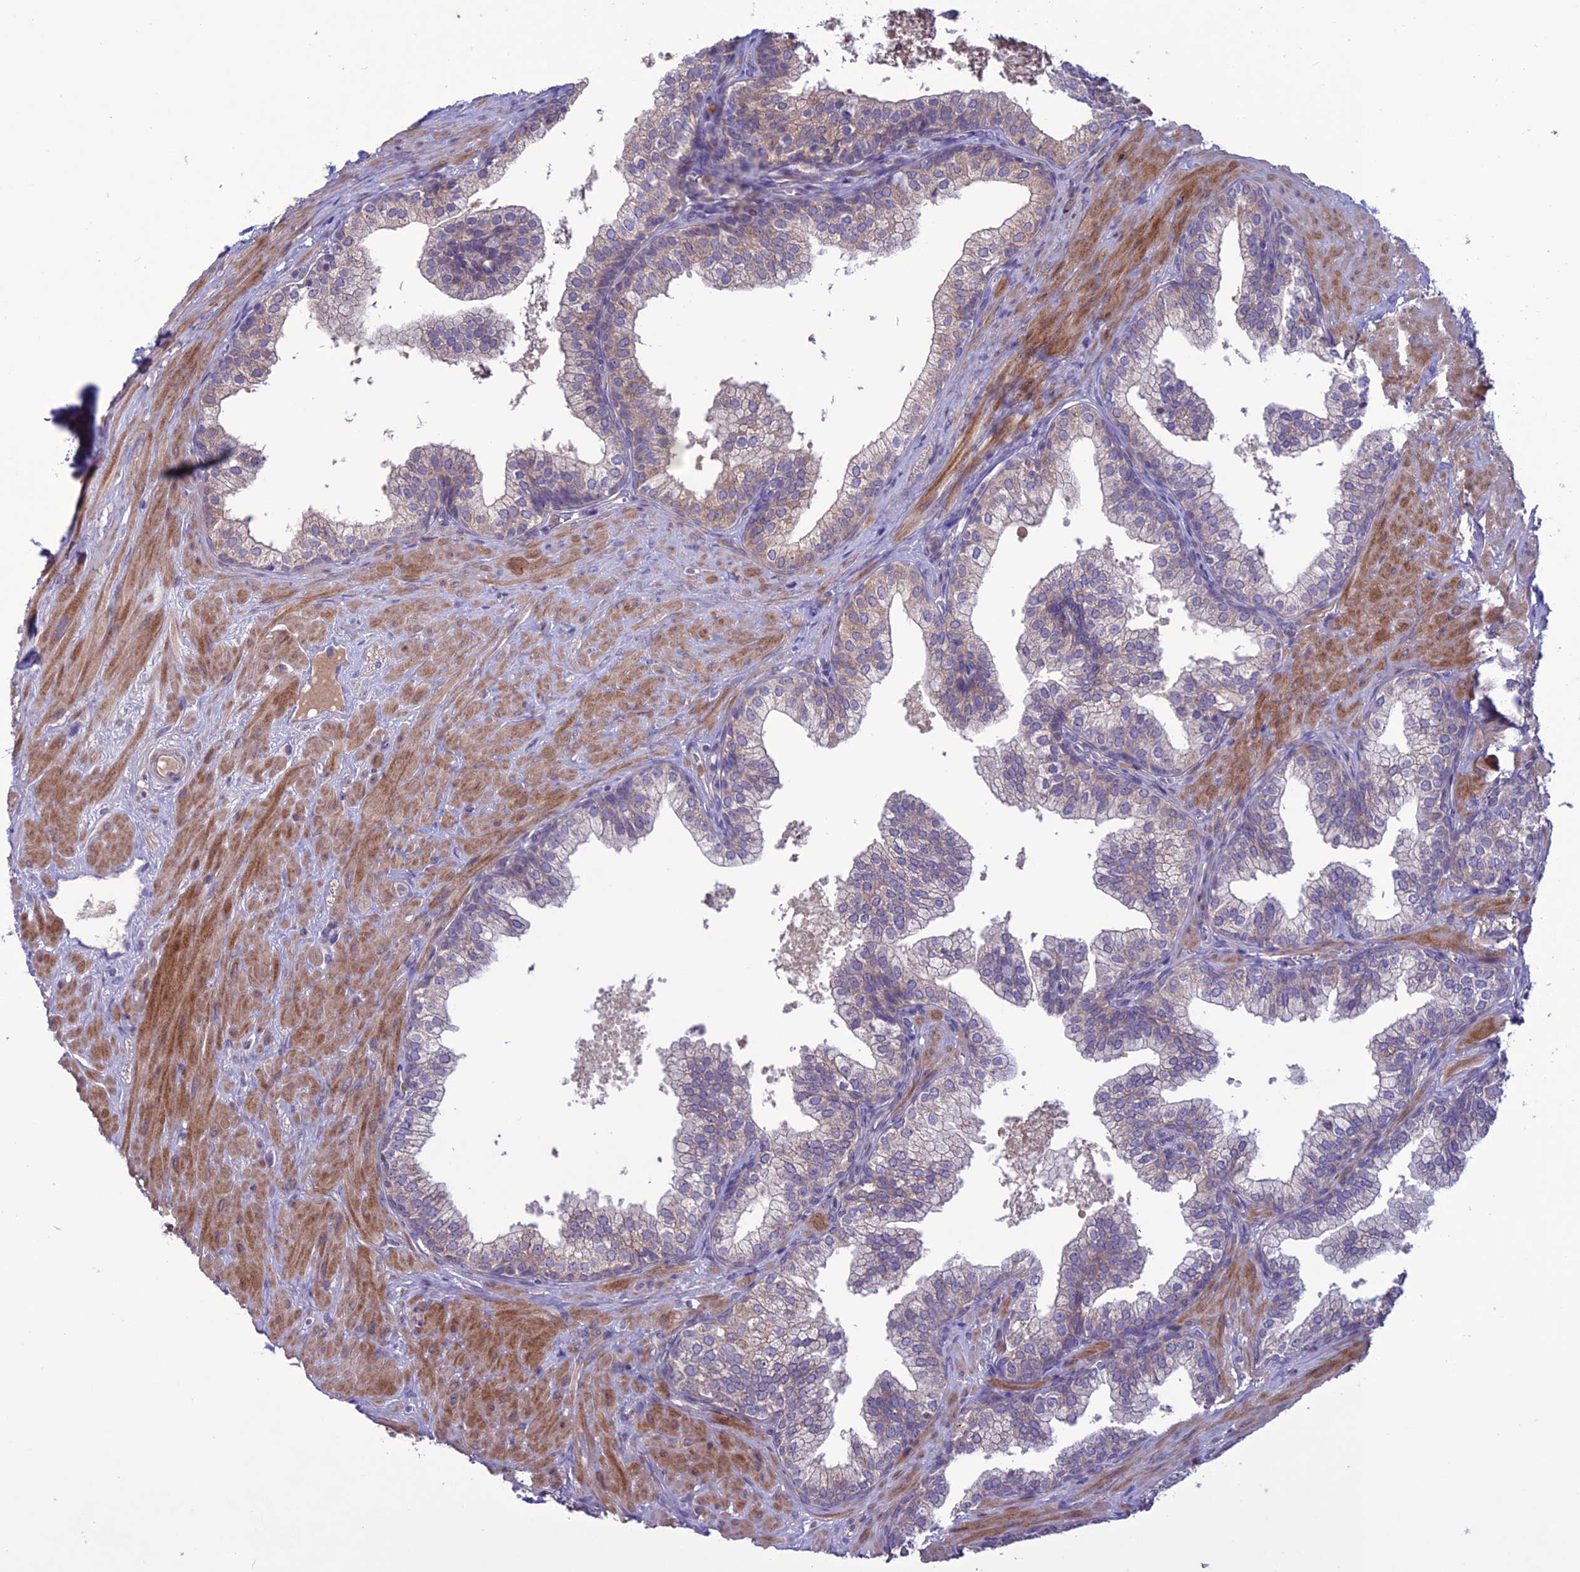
{"staining": {"intensity": "weak", "quantity": "25%-75%", "location": "cytoplasmic/membranous"}, "tissue": "prostate", "cell_type": "Glandular cells", "image_type": "normal", "snomed": [{"axis": "morphology", "description": "Normal tissue, NOS"}, {"axis": "topography", "description": "Prostate"}], "caption": "This is an image of immunohistochemistry (IHC) staining of benign prostate, which shows weak expression in the cytoplasmic/membranous of glandular cells.", "gene": "C2orf76", "patient": {"sex": "male", "age": 60}}